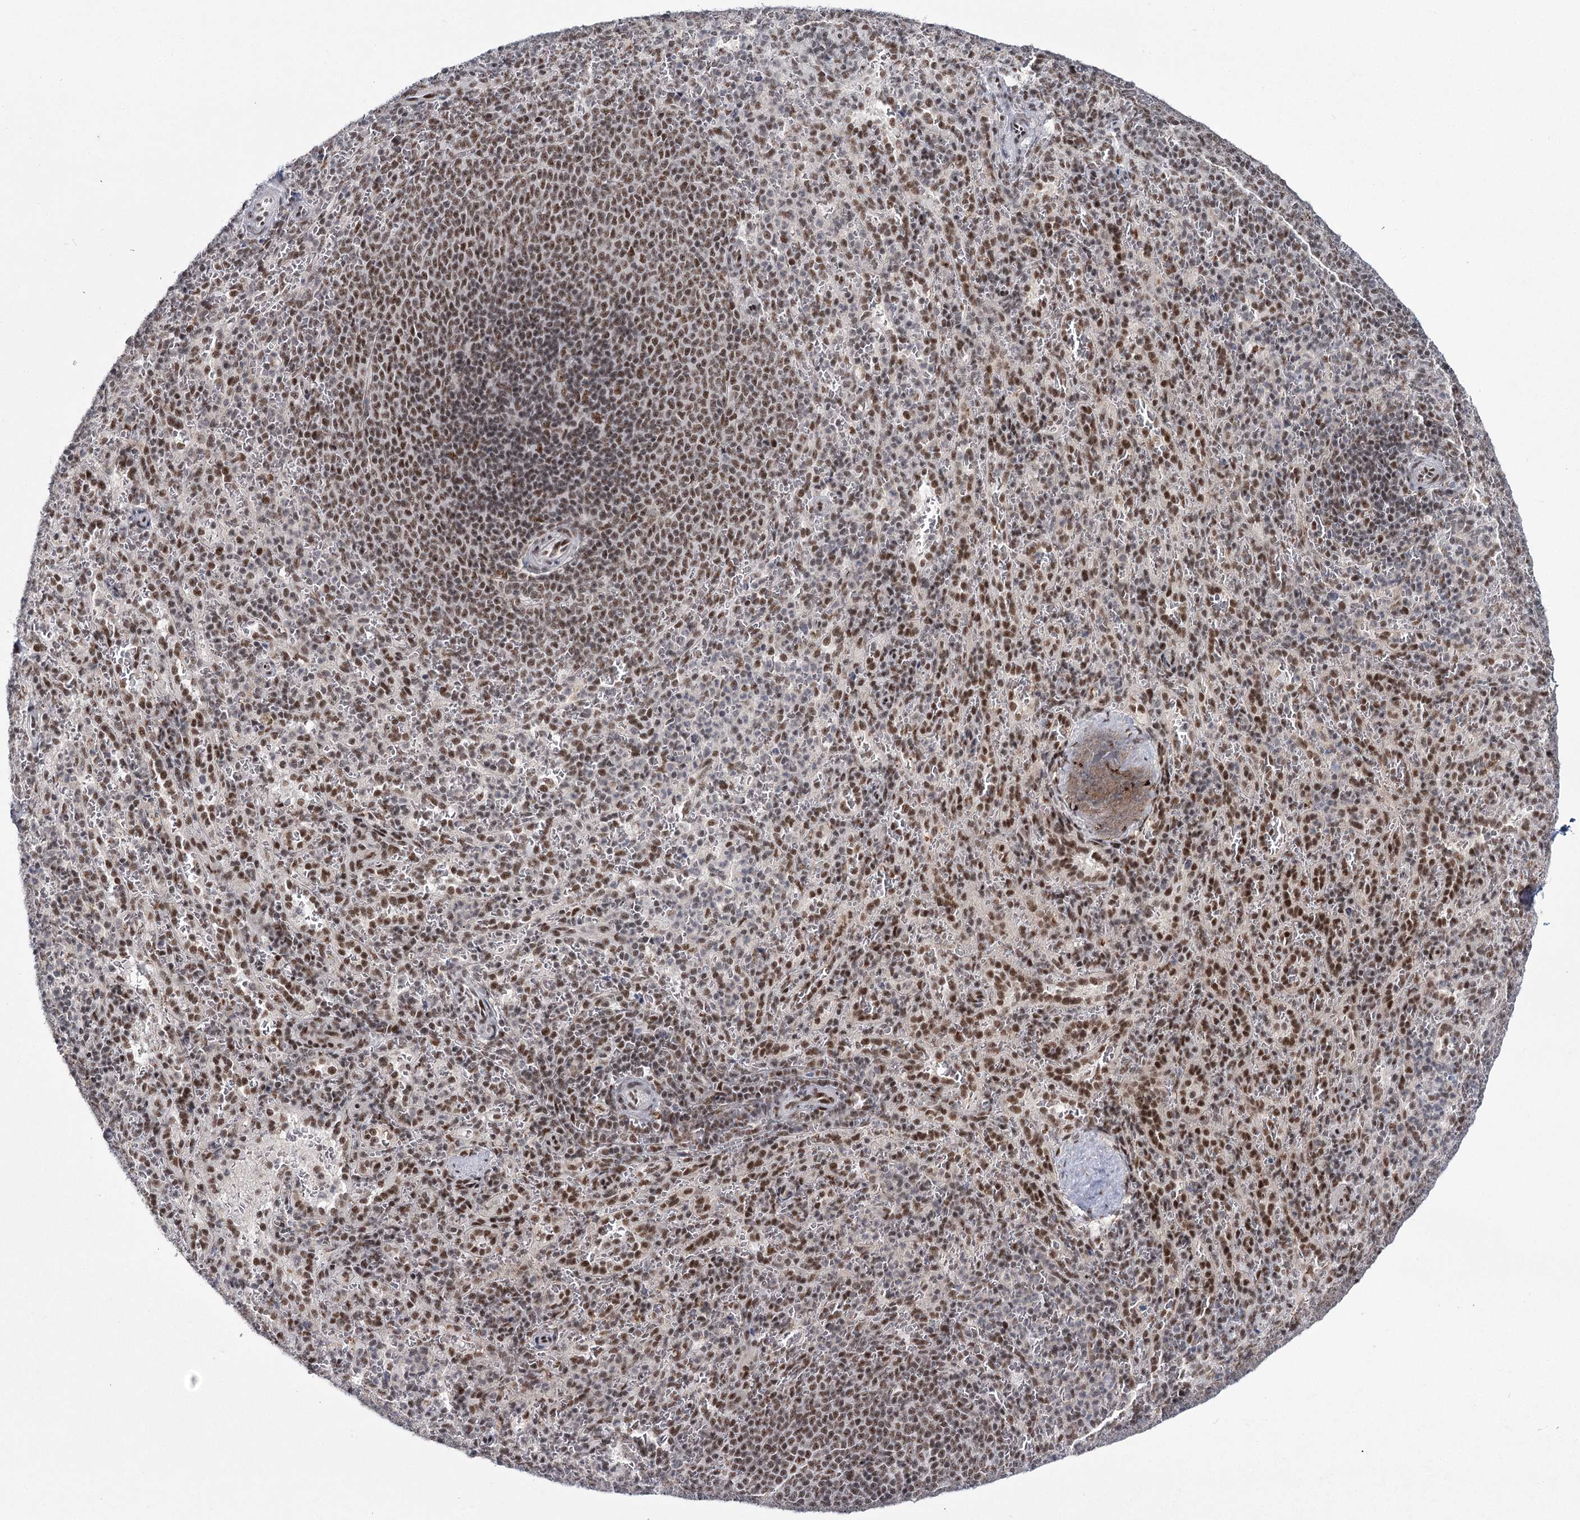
{"staining": {"intensity": "strong", "quantity": ">75%", "location": "nuclear"}, "tissue": "spleen", "cell_type": "Cells in red pulp", "image_type": "normal", "snomed": [{"axis": "morphology", "description": "Normal tissue, NOS"}, {"axis": "topography", "description": "Spleen"}], "caption": "Immunohistochemistry (IHC) (DAB) staining of benign spleen reveals strong nuclear protein expression in approximately >75% of cells in red pulp. (brown staining indicates protein expression, while blue staining denotes nuclei).", "gene": "SCAF8", "patient": {"sex": "female", "age": 21}}